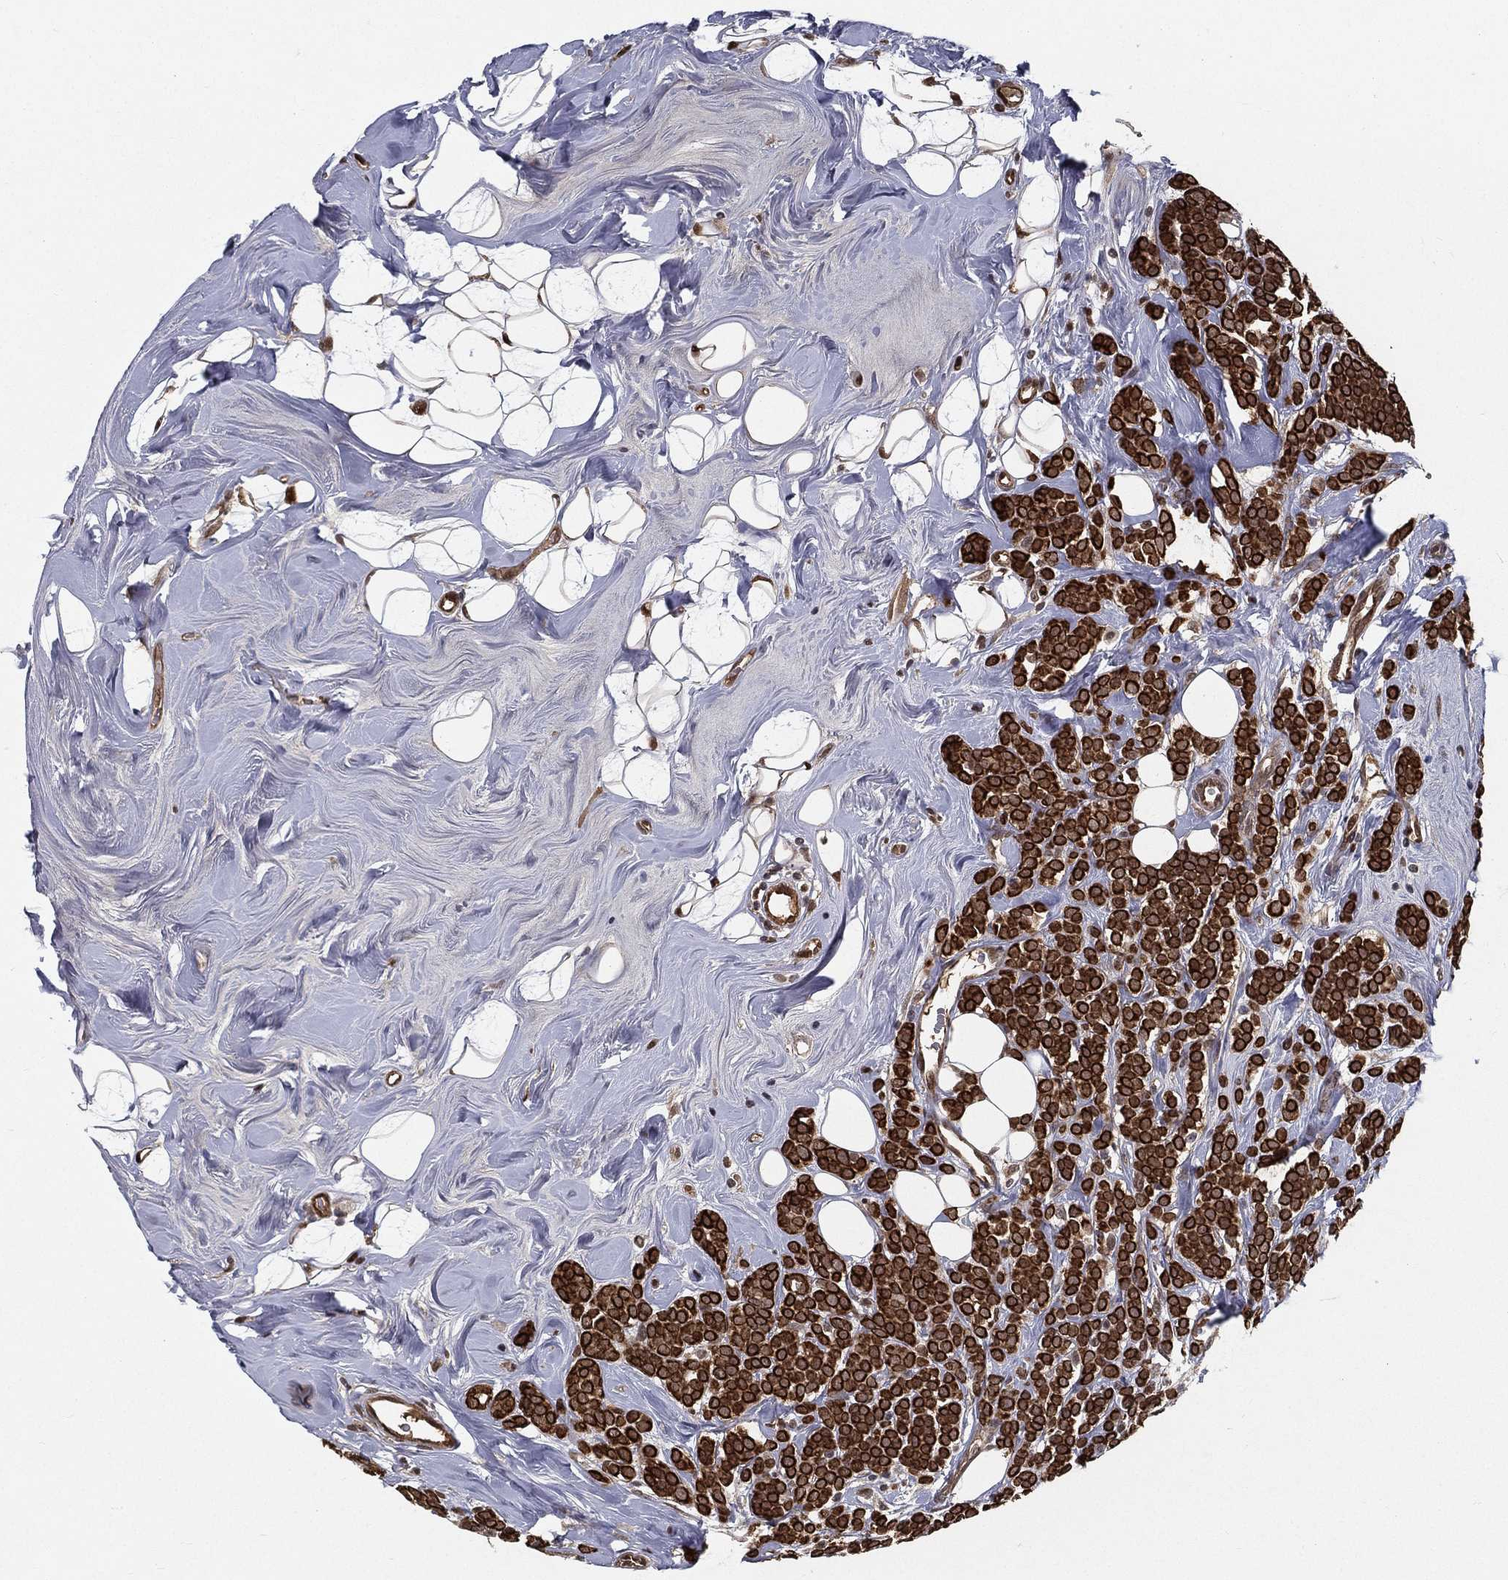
{"staining": {"intensity": "strong", "quantity": ">75%", "location": "cytoplasmic/membranous,nuclear"}, "tissue": "breast cancer", "cell_type": "Tumor cells", "image_type": "cancer", "snomed": [{"axis": "morphology", "description": "Lobular carcinoma"}, {"axis": "topography", "description": "Breast"}], "caption": "A brown stain shows strong cytoplasmic/membranous and nuclear positivity of a protein in breast cancer tumor cells. Immunohistochemistry (ihc) stains the protein in brown and the nuclei are stained blue.", "gene": "SLC6A6", "patient": {"sex": "female", "age": 49}}